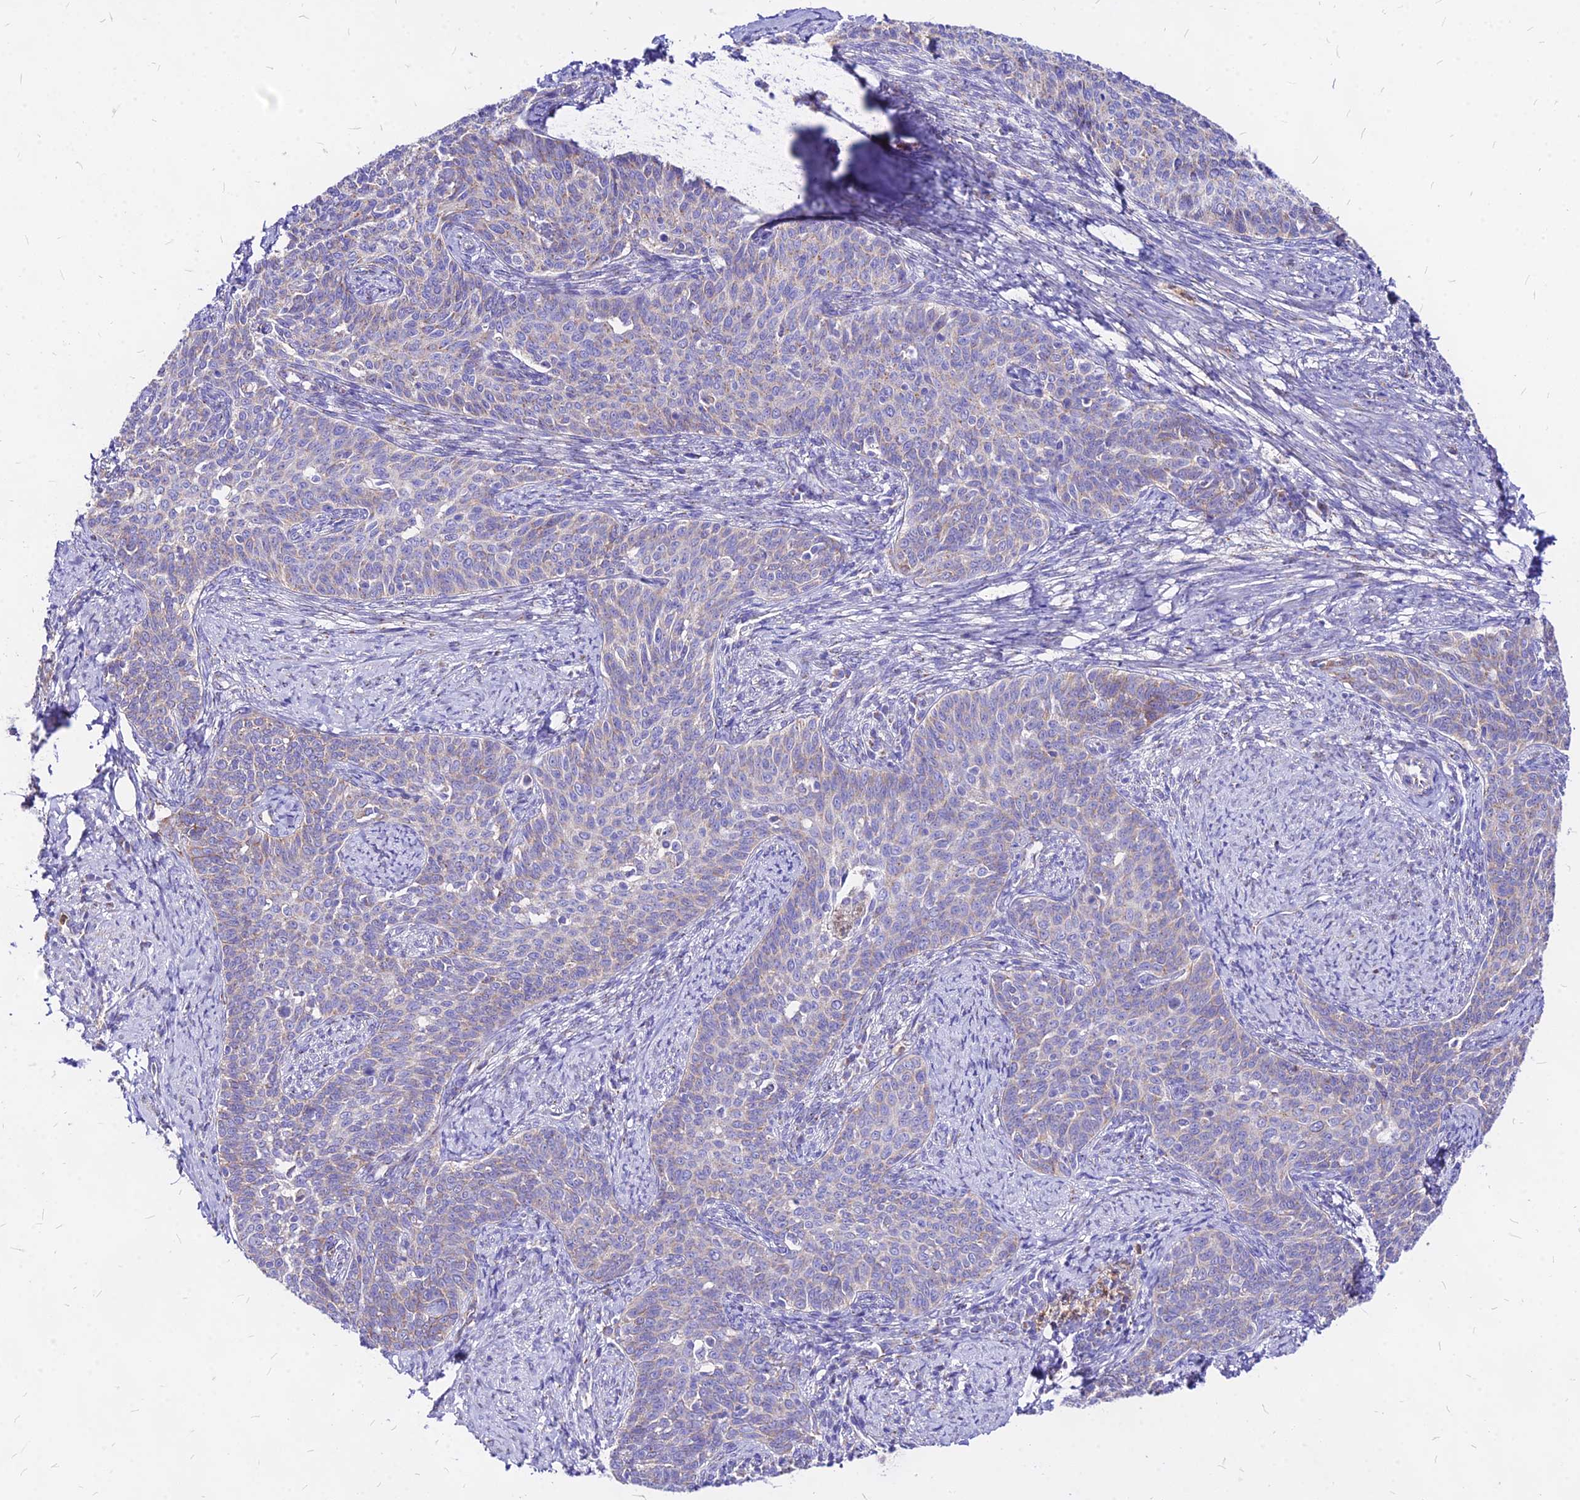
{"staining": {"intensity": "negative", "quantity": "none", "location": "none"}, "tissue": "cervical cancer", "cell_type": "Tumor cells", "image_type": "cancer", "snomed": [{"axis": "morphology", "description": "Squamous cell carcinoma, NOS"}, {"axis": "topography", "description": "Cervix"}], "caption": "An immunohistochemistry (IHC) histopathology image of squamous cell carcinoma (cervical) is shown. There is no staining in tumor cells of squamous cell carcinoma (cervical). Nuclei are stained in blue.", "gene": "MRPL3", "patient": {"sex": "female", "age": 39}}